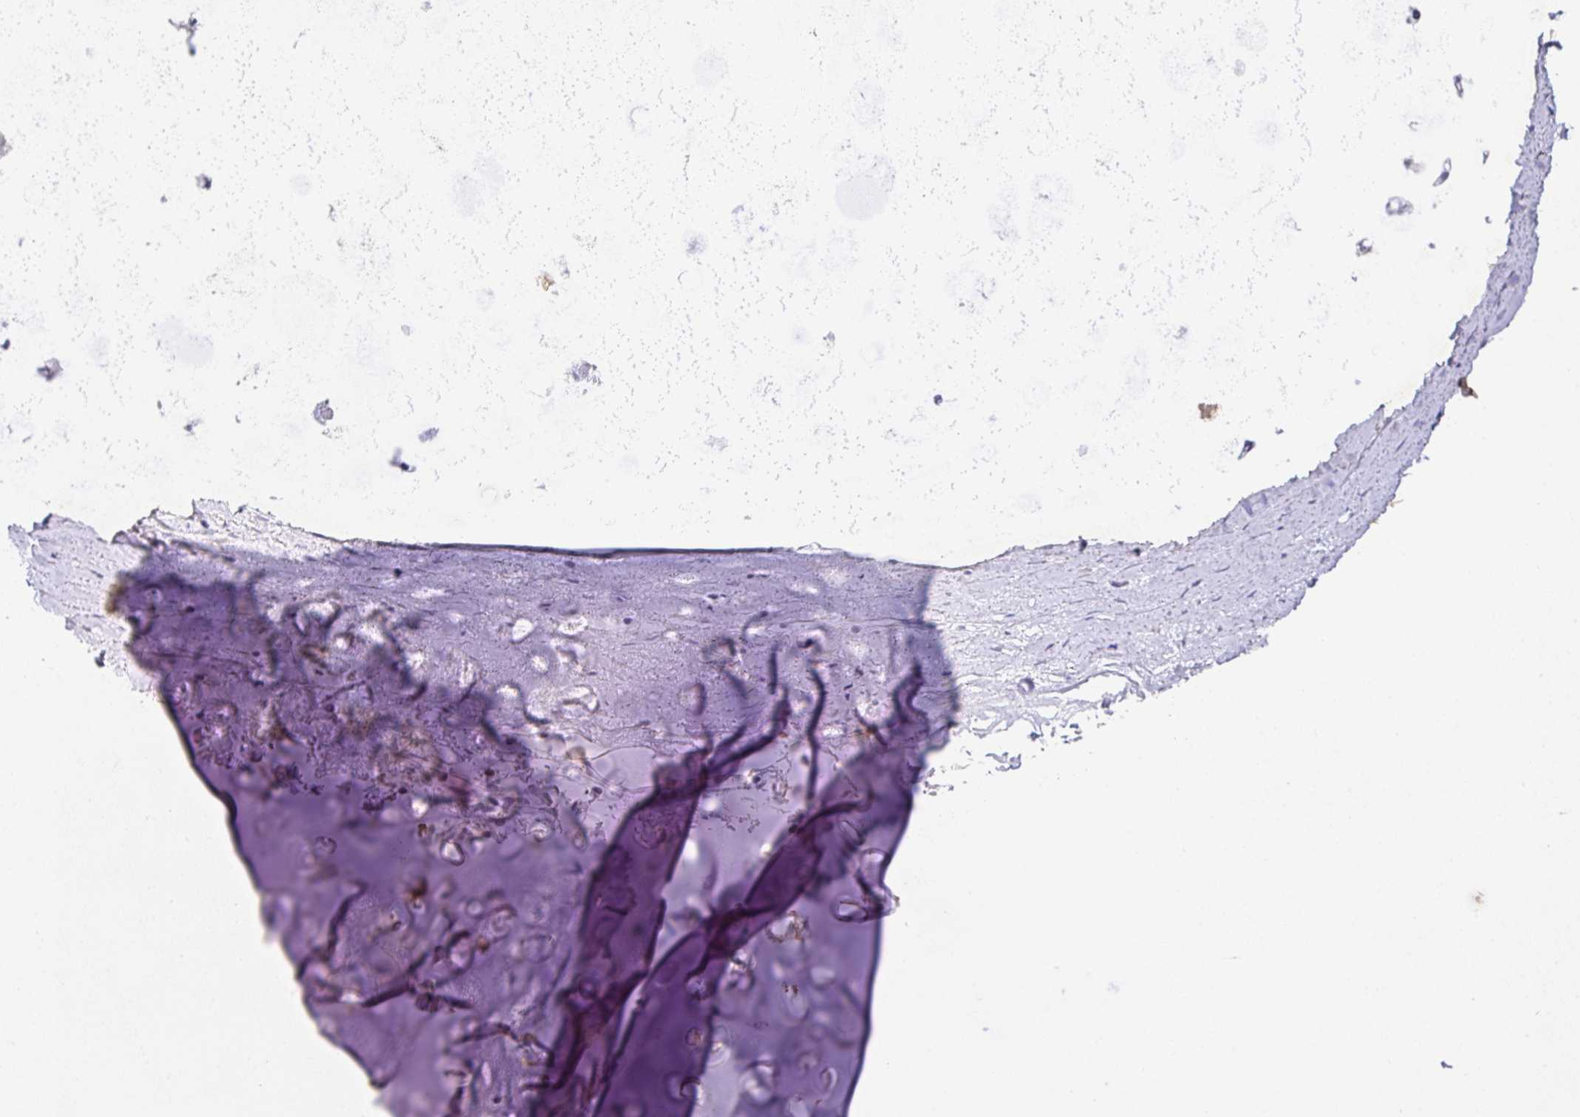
{"staining": {"intensity": "negative", "quantity": "none", "location": "none"}, "tissue": "adipose tissue", "cell_type": "Adipocytes", "image_type": "normal", "snomed": [{"axis": "morphology", "description": "Normal tissue, NOS"}, {"axis": "morphology", "description": "Degeneration, NOS"}, {"axis": "topography", "description": "Cartilage tissue"}, {"axis": "topography", "description": "Lung"}], "caption": "This image is of benign adipose tissue stained with immunohistochemistry (IHC) to label a protein in brown with the nuclei are counter-stained blue. There is no positivity in adipocytes.", "gene": "SATB1", "patient": {"sex": "female", "age": 61}}